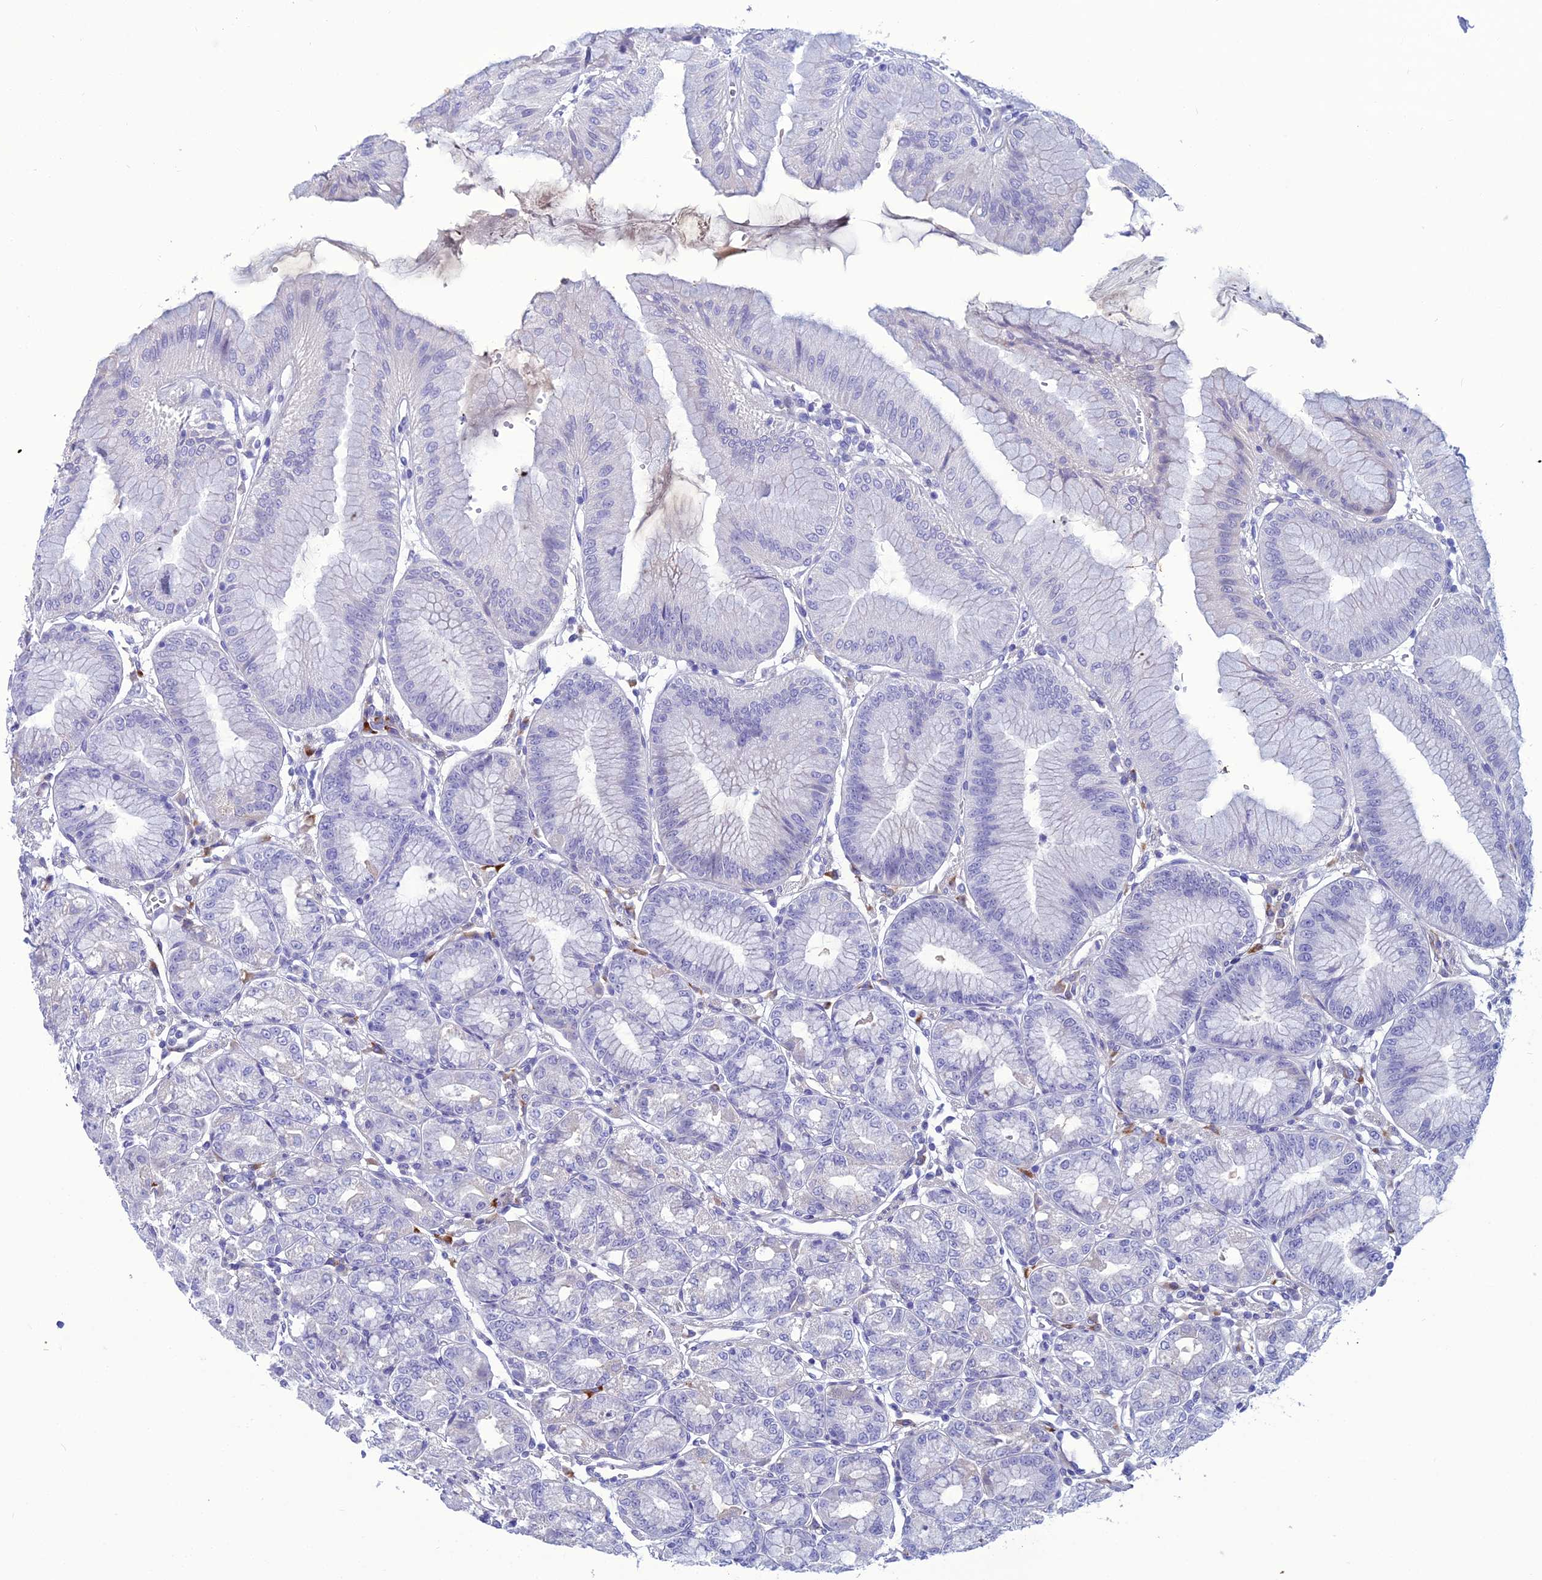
{"staining": {"intensity": "negative", "quantity": "none", "location": "none"}, "tissue": "stomach", "cell_type": "Glandular cells", "image_type": "normal", "snomed": [{"axis": "morphology", "description": "Normal tissue, NOS"}, {"axis": "topography", "description": "Stomach, lower"}], "caption": "Immunohistochemistry (IHC) histopathology image of benign stomach: stomach stained with DAB (3,3'-diaminobenzidine) demonstrates no significant protein staining in glandular cells.", "gene": "CRB2", "patient": {"sex": "male", "age": 71}}